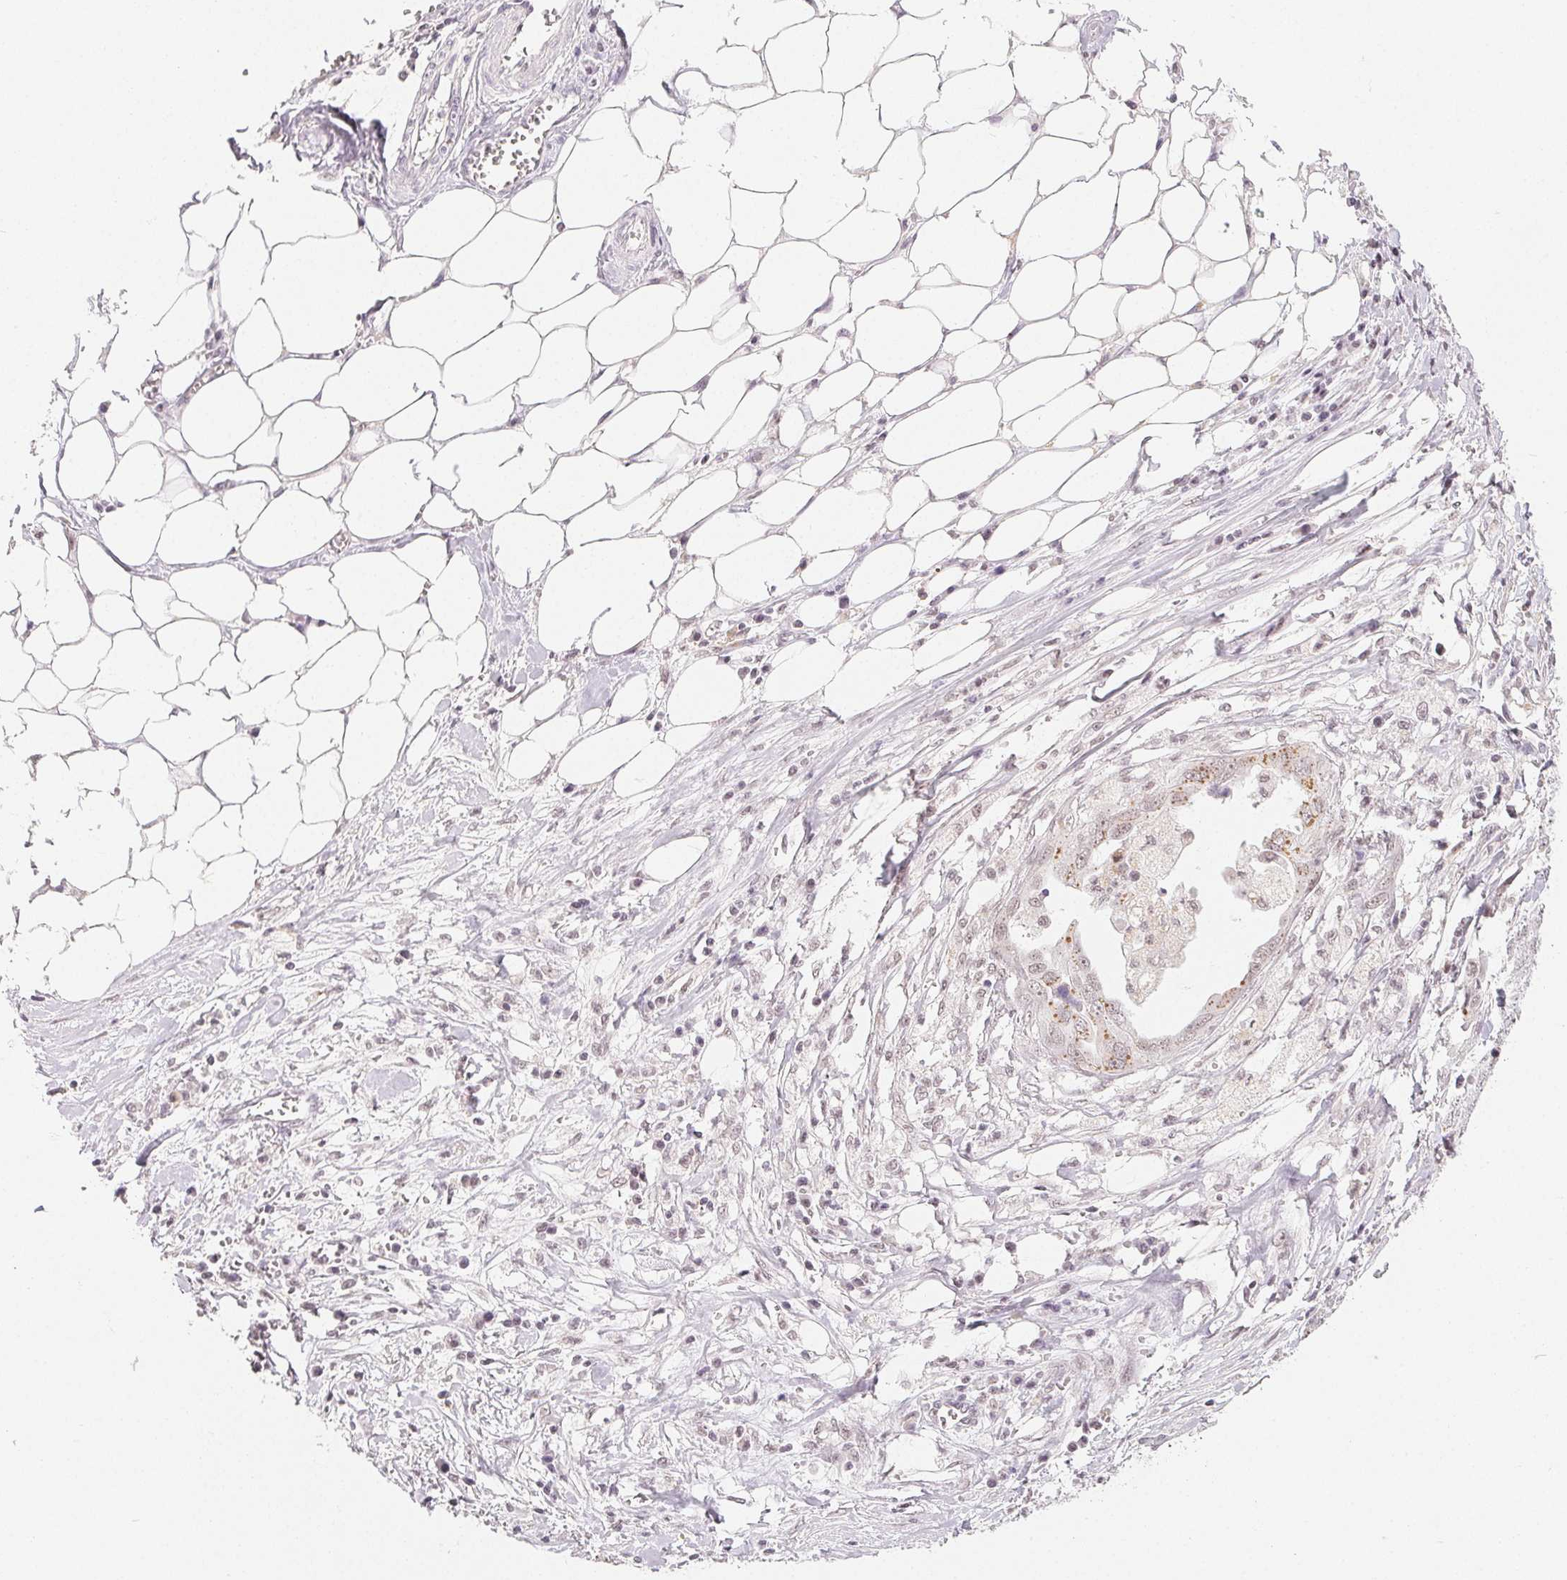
{"staining": {"intensity": "weak", "quantity": "25%-75%", "location": "cytoplasmic/membranous"}, "tissue": "ovarian cancer", "cell_type": "Tumor cells", "image_type": "cancer", "snomed": [{"axis": "morphology", "description": "Carcinoma, endometroid"}, {"axis": "topography", "description": "Ovary"}], "caption": "Human ovarian endometroid carcinoma stained with a protein marker shows weak staining in tumor cells.", "gene": "NXF3", "patient": {"sex": "female", "age": 70}}